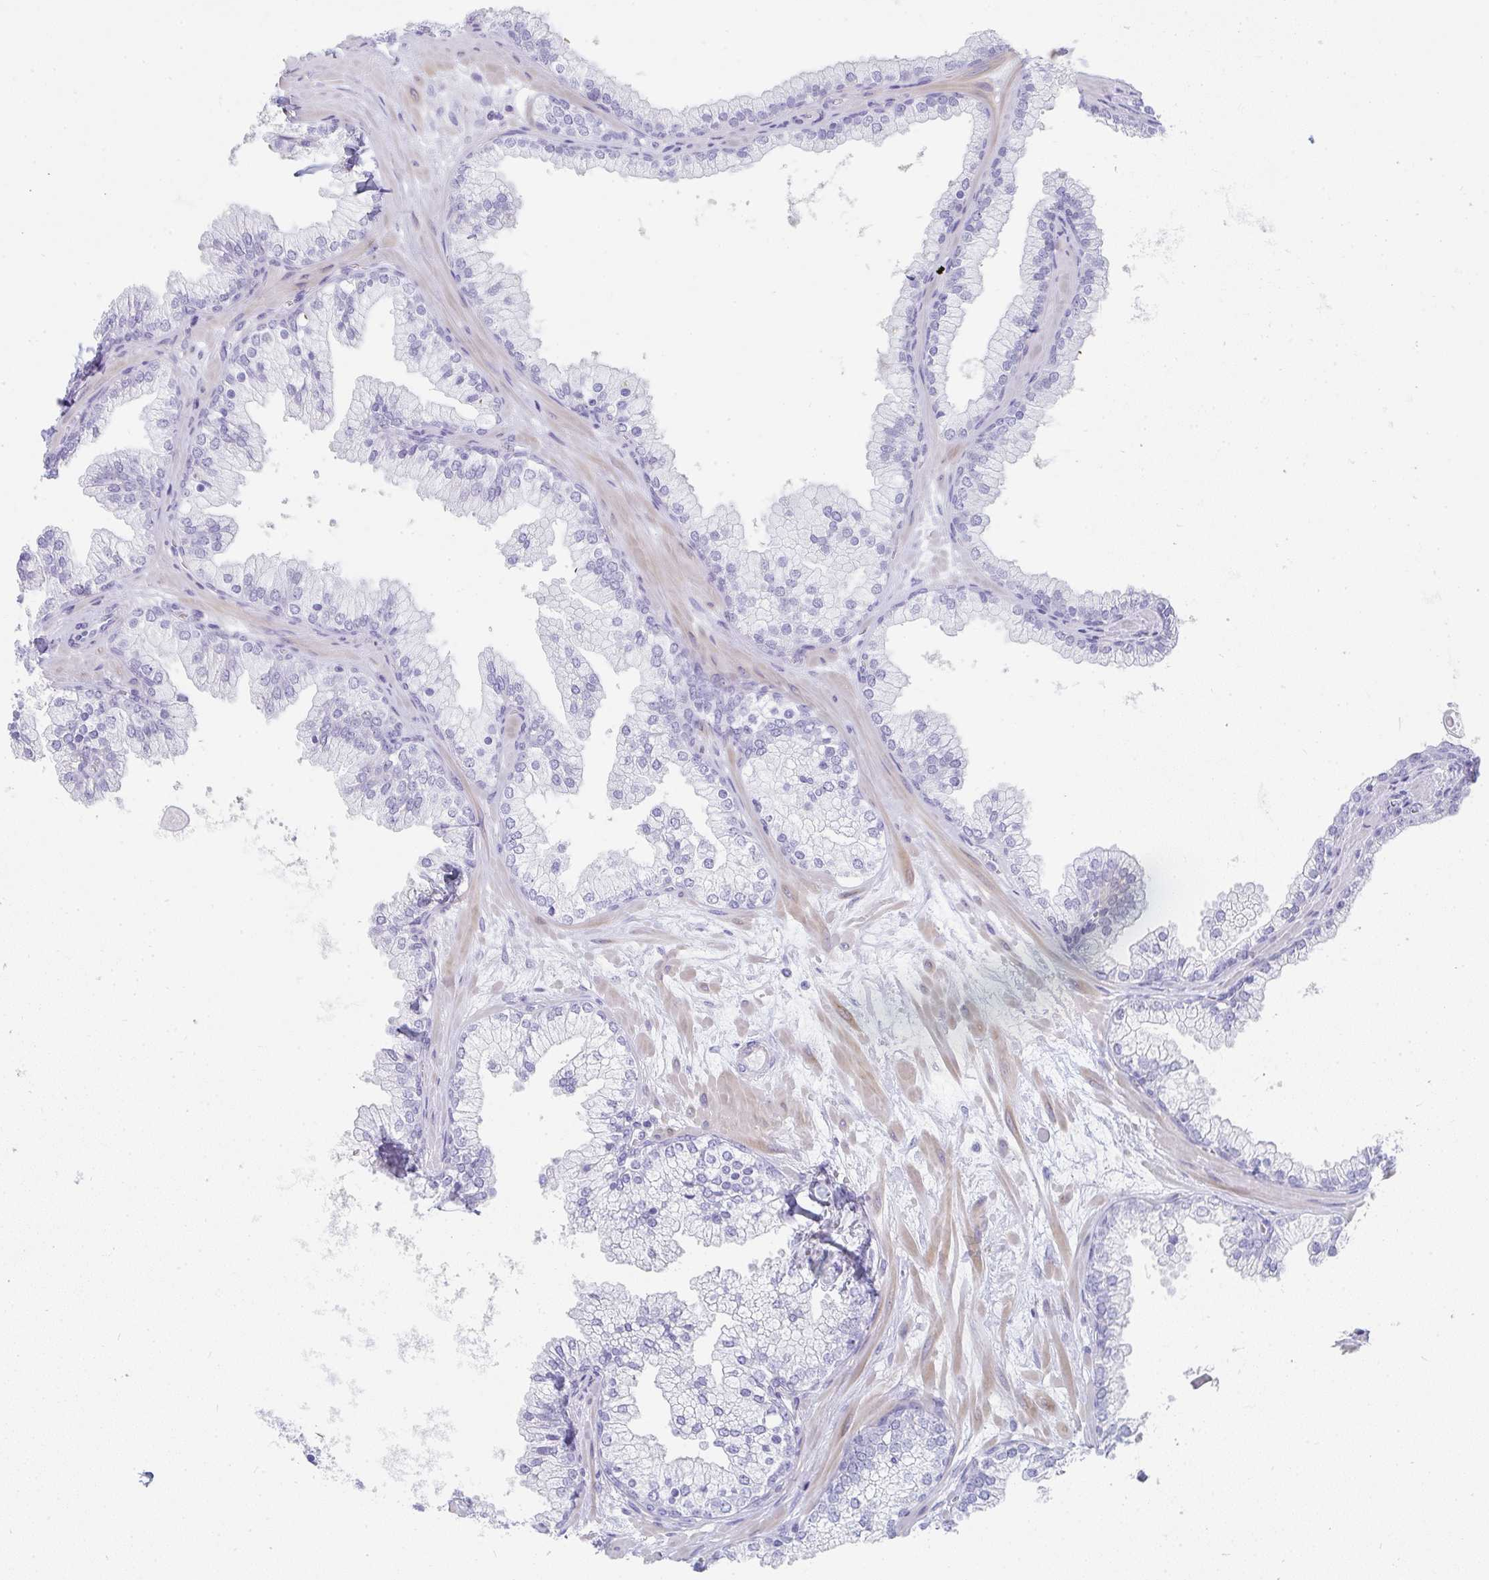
{"staining": {"intensity": "negative", "quantity": "none", "location": "none"}, "tissue": "prostate", "cell_type": "Glandular cells", "image_type": "normal", "snomed": [{"axis": "morphology", "description": "Normal tissue, NOS"}, {"axis": "topography", "description": "Prostate"}, {"axis": "topography", "description": "Peripheral nerve tissue"}], "caption": "An IHC histopathology image of benign prostate is shown. There is no staining in glandular cells of prostate.", "gene": "PRND", "patient": {"sex": "male", "age": 61}}